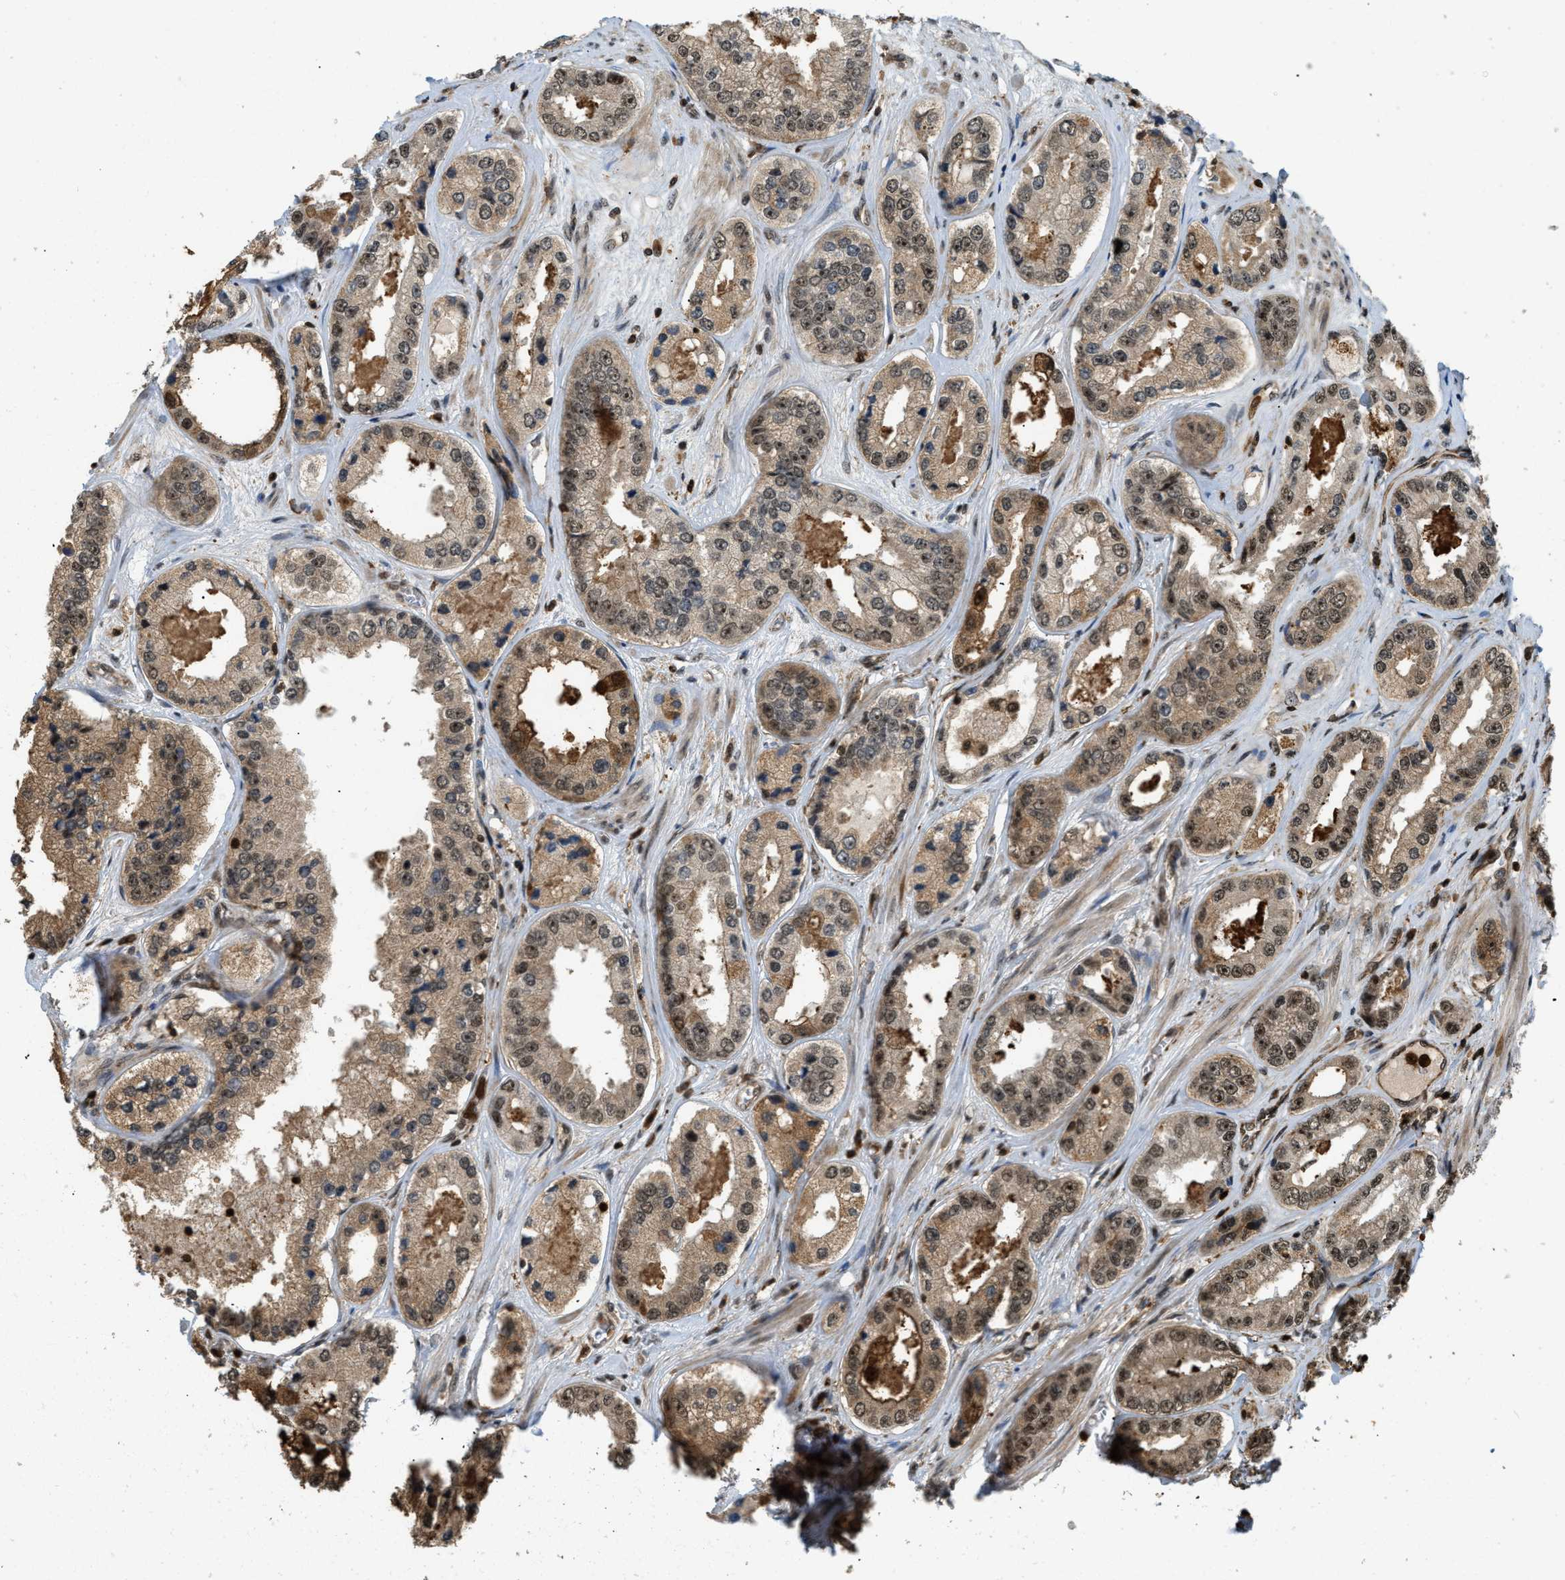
{"staining": {"intensity": "moderate", "quantity": ">75%", "location": "nuclear"}, "tissue": "prostate cancer", "cell_type": "Tumor cells", "image_type": "cancer", "snomed": [{"axis": "morphology", "description": "Adenocarcinoma, High grade"}, {"axis": "topography", "description": "Prostate"}], "caption": "Immunohistochemical staining of prostate cancer demonstrates medium levels of moderate nuclear protein expression in about >75% of tumor cells. (Brightfield microscopy of DAB IHC at high magnification).", "gene": "E2F1", "patient": {"sex": "male", "age": 61}}